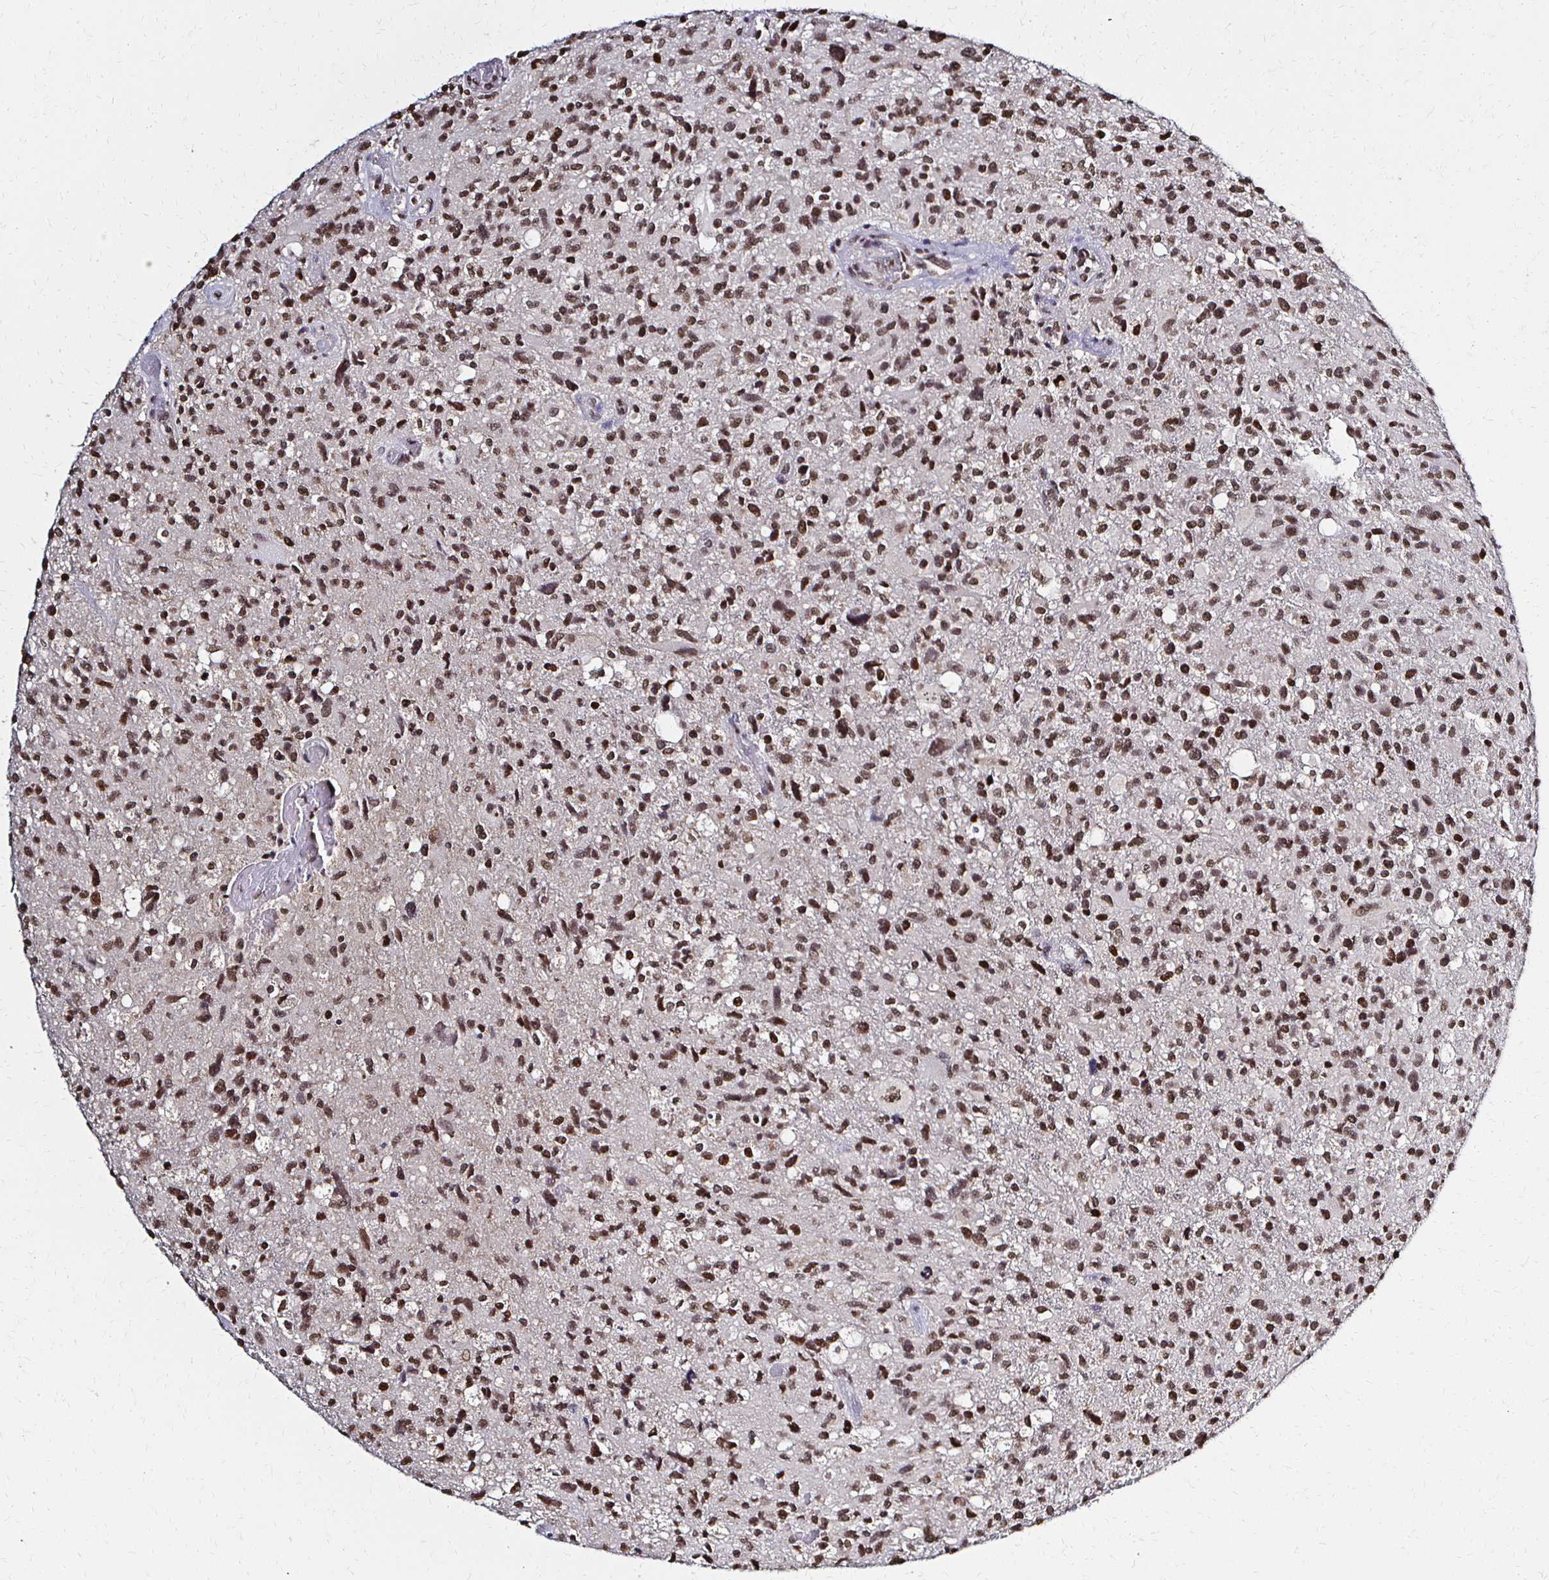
{"staining": {"intensity": "moderate", "quantity": ">75%", "location": "nuclear"}, "tissue": "glioma", "cell_type": "Tumor cells", "image_type": "cancer", "snomed": [{"axis": "morphology", "description": "Glioma, malignant, High grade"}, {"axis": "topography", "description": "Brain"}], "caption": "Immunohistochemistry micrograph of neoplastic tissue: human glioma stained using IHC displays medium levels of moderate protein expression localized specifically in the nuclear of tumor cells, appearing as a nuclear brown color.", "gene": "HOXA9", "patient": {"sex": "male", "age": 63}}